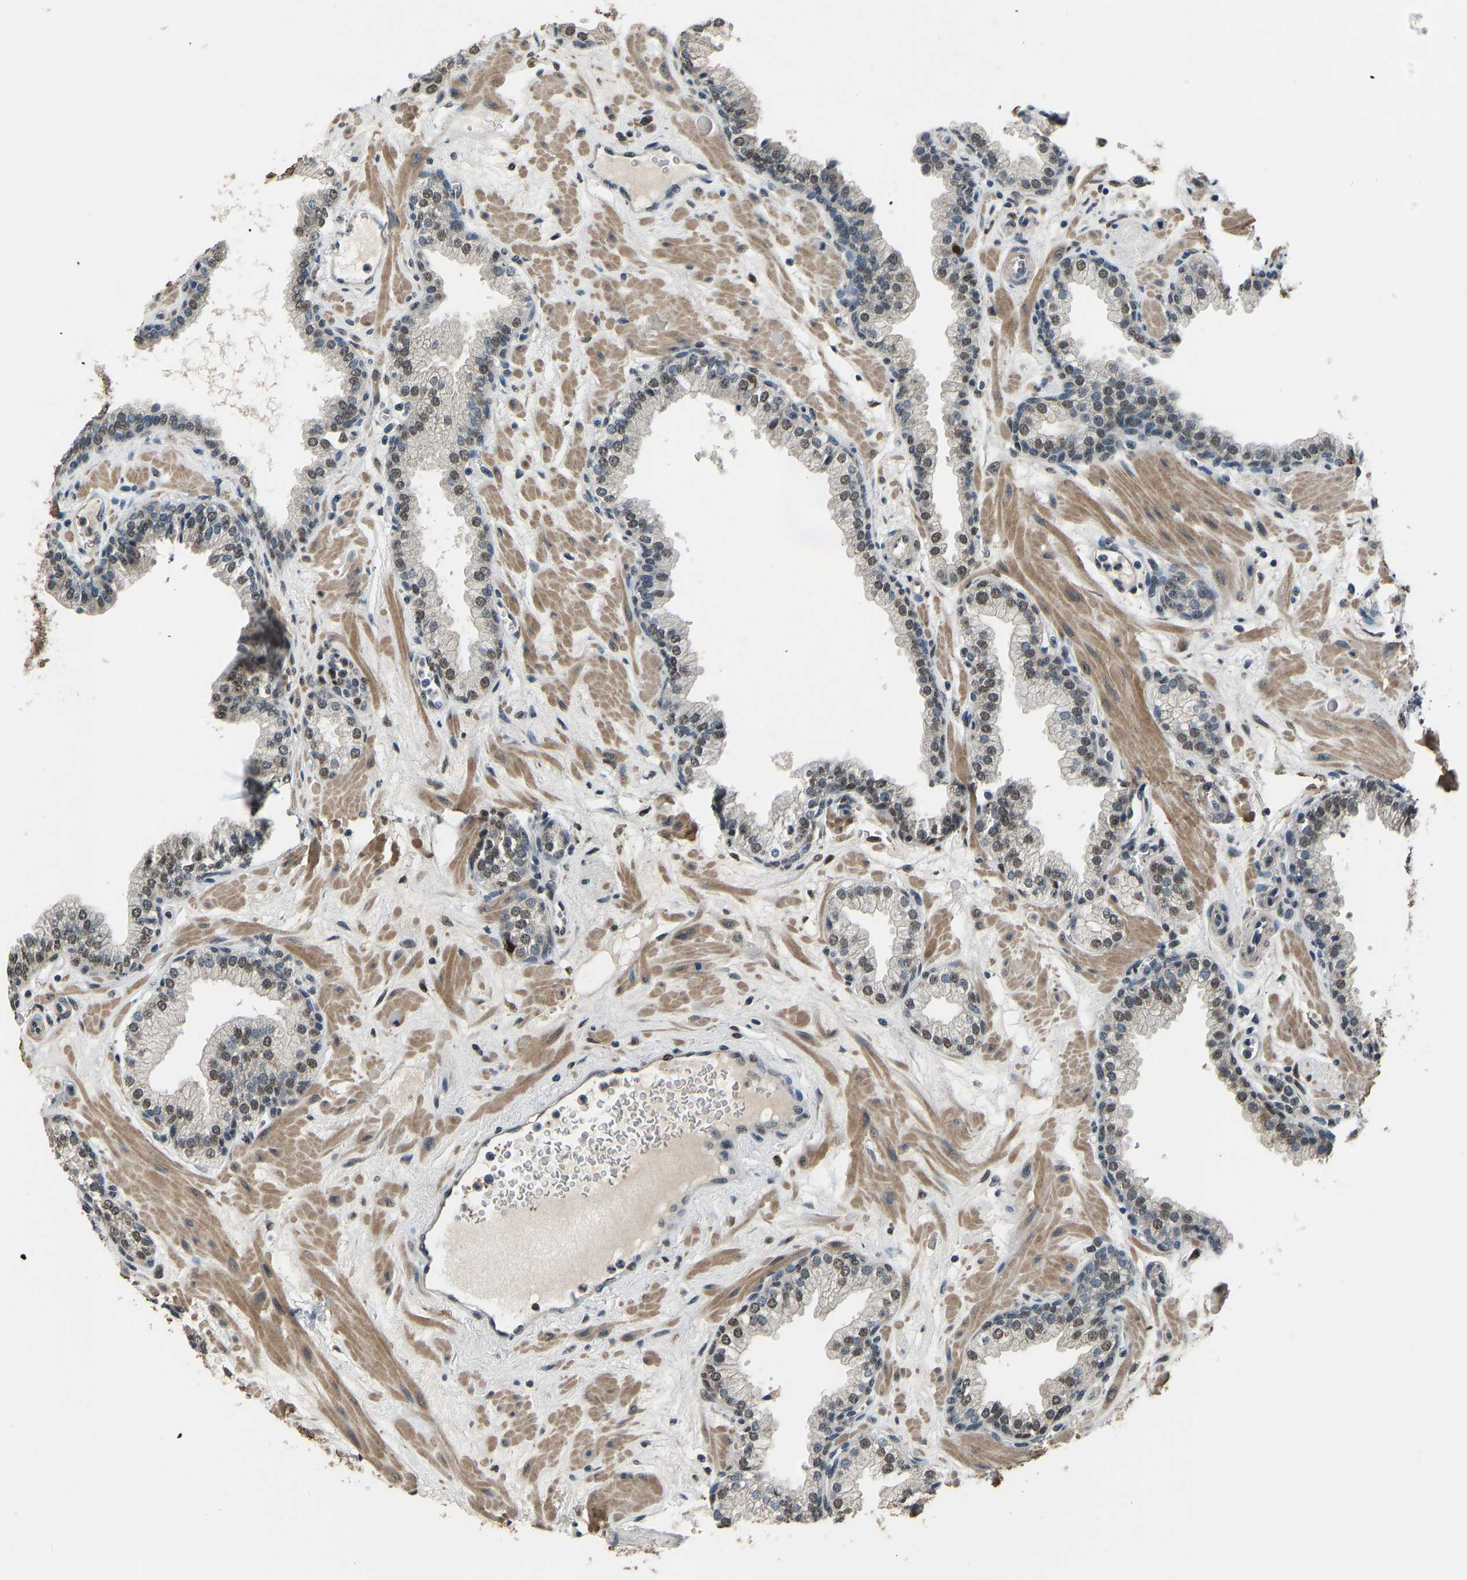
{"staining": {"intensity": "moderate", "quantity": "<25%", "location": "cytoplasmic/membranous,nuclear"}, "tissue": "prostate", "cell_type": "Glandular cells", "image_type": "normal", "snomed": [{"axis": "morphology", "description": "Normal tissue, NOS"}, {"axis": "morphology", "description": "Urothelial carcinoma, Low grade"}, {"axis": "topography", "description": "Urinary bladder"}, {"axis": "topography", "description": "Prostate"}], "caption": "Prostate stained with DAB immunohistochemistry reveals low levels of moderate cytoplasmic/membranous,nuclear staining in approximately <25% of glandular cells.", "gene": "FOS", "patient": {"sex": "male", "age": 60}}